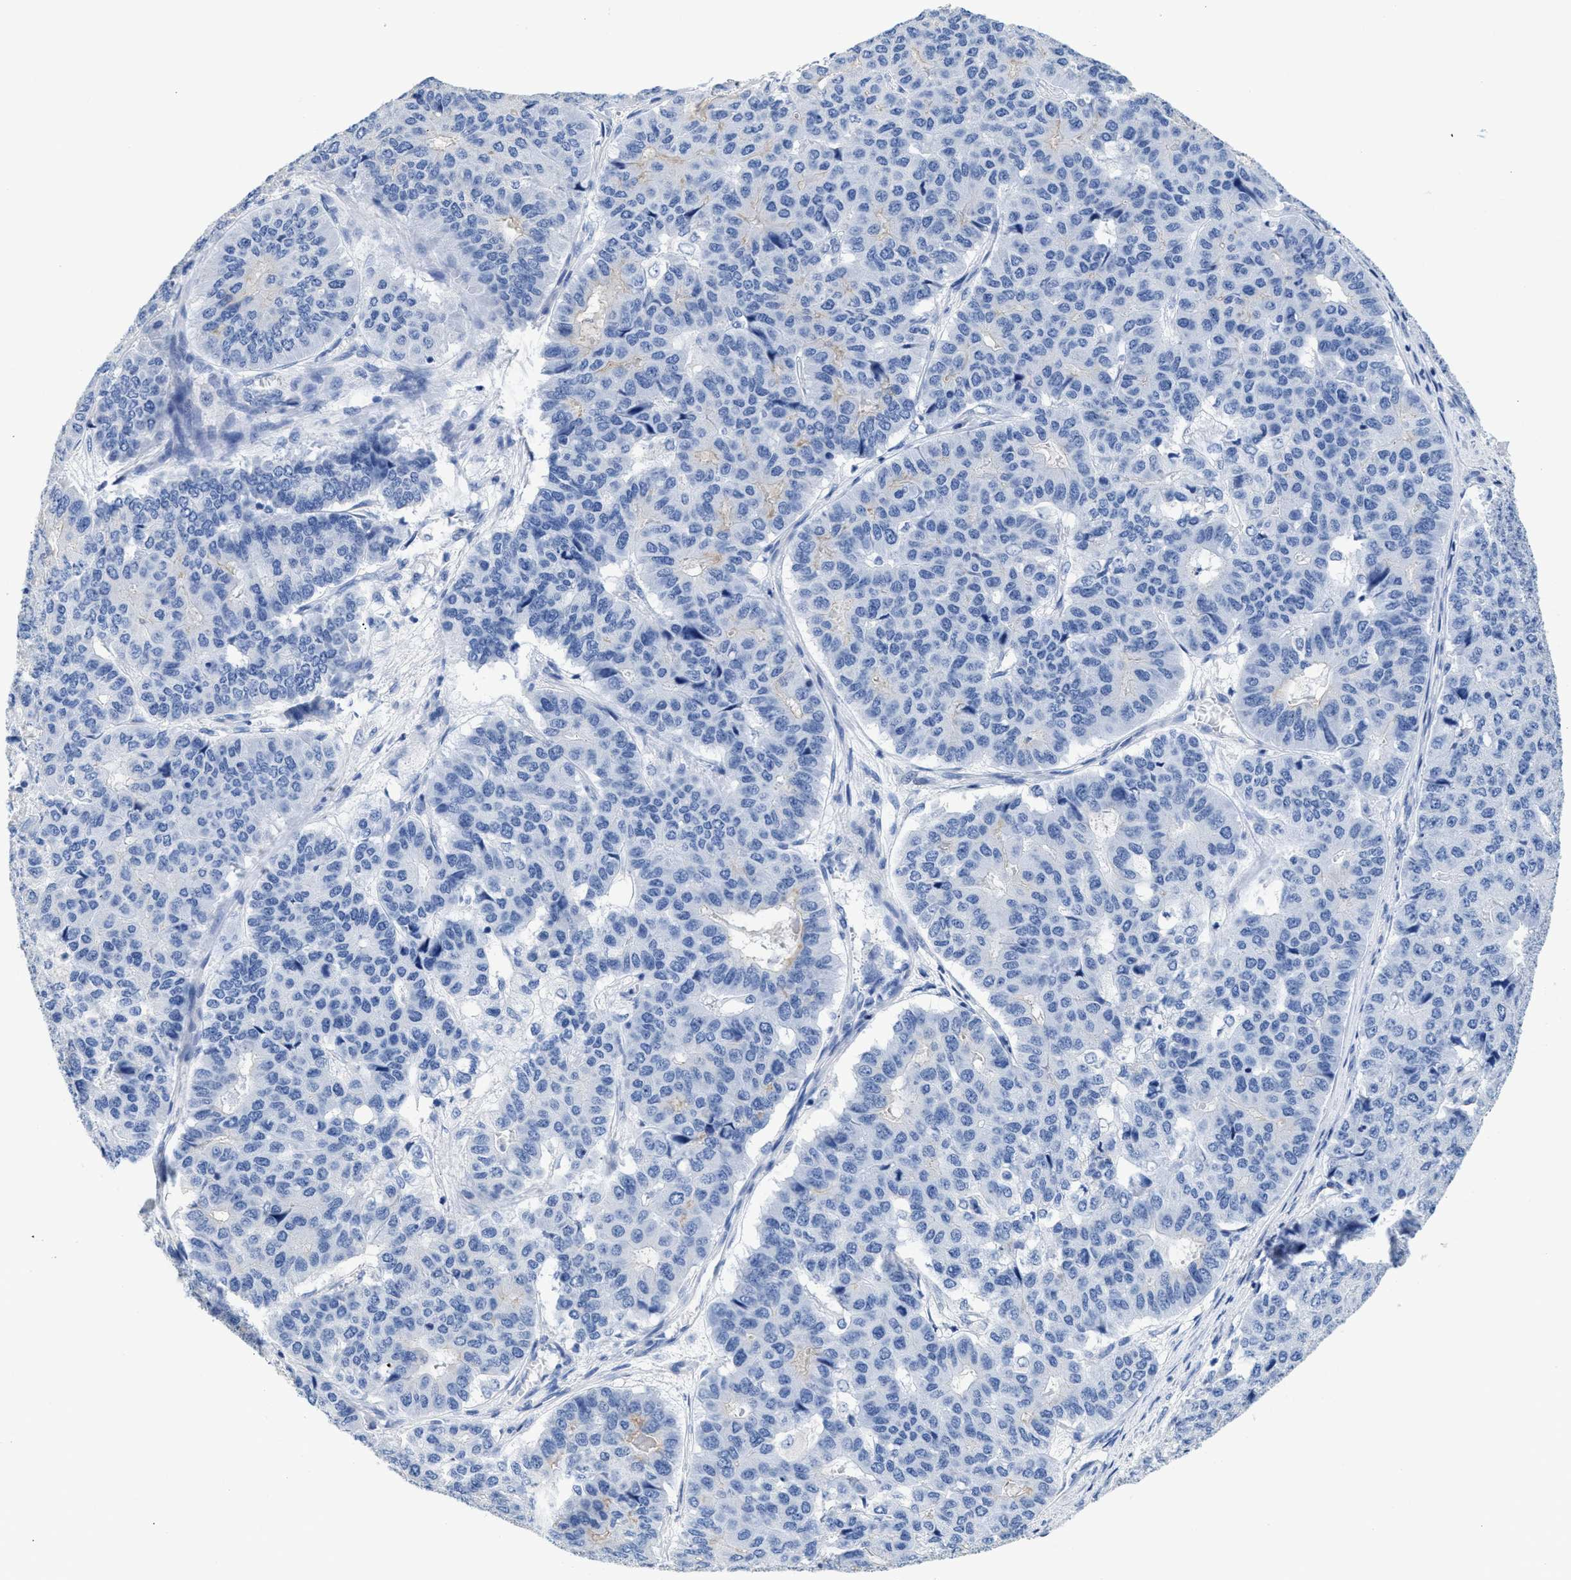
{"staining": {"intensity": "negative", "quantity": "none", "location": "none"}, "tissue": "pancreatic cancer", "cell_type": "Tumor cells", "image_type": "cancer", "snomed": [{"axis": "morphology", "description": "Adenocarcinoma, NOS"}, {"axis": "topography", "description": "Pancreas"}], "caption": "Tumor cells are negative for brown protein staining in pancreatic adenocarcinoma.", "gene": "DLC1", "patient": {"sex": "male", "age": 50}}